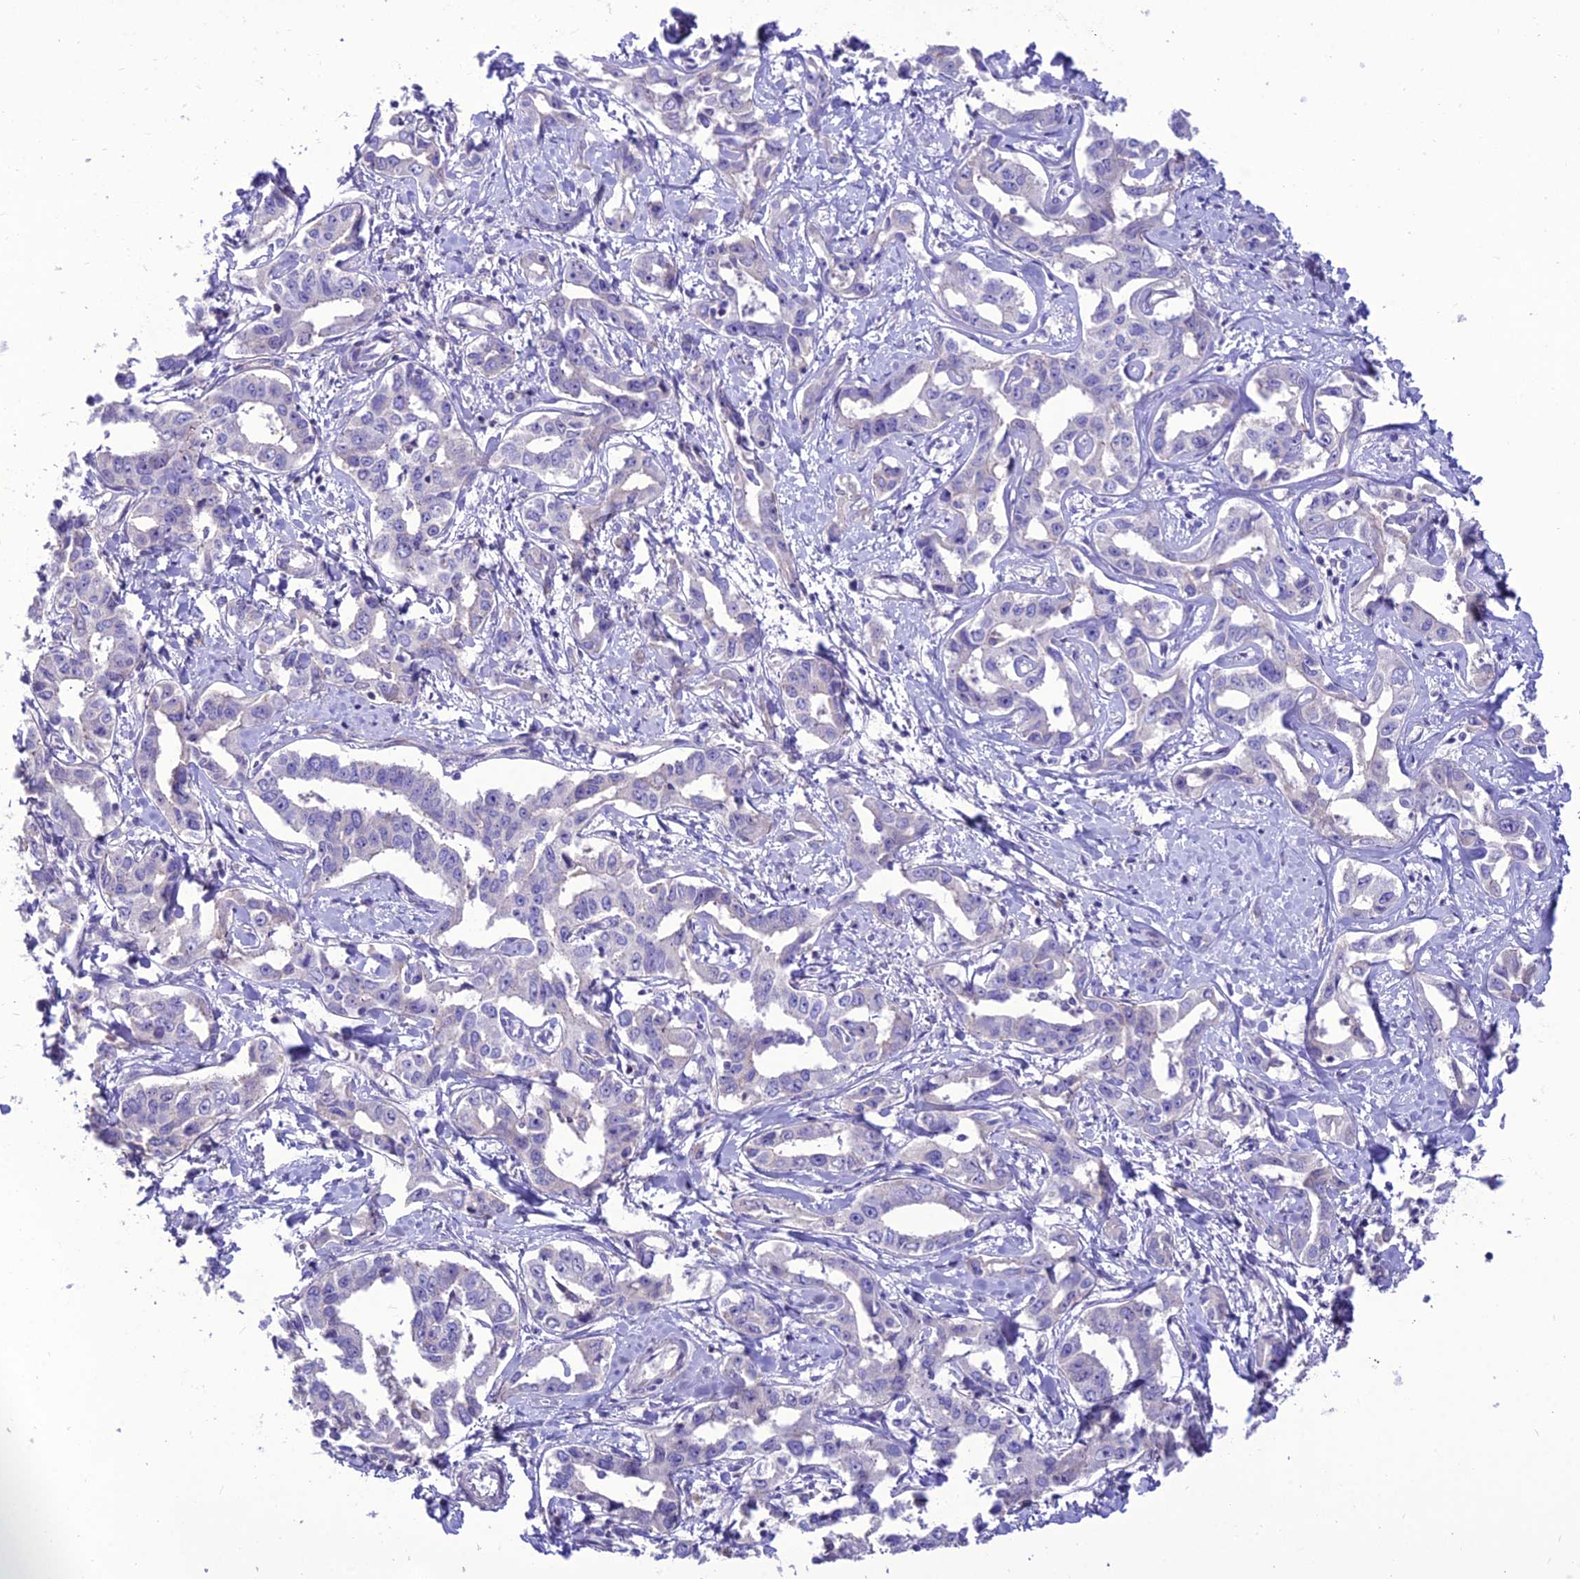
{"staining": {"intensity": "negative", "quantity": "none", "location": "none"}, "tissue": "liver cancer", "cell_type": "Tumor cells", "image_type": "cancer", "snomed": [{"axis": "morphology", "description": "Cholangiocarcinoma"}, {"axis": "topography", "description": "Liver"}], "caption": "DAB (3,3'-diaminobenzidine) immunohistochemical staining of human cholangiocarcinoma (liver) shows no significant staining in tumor cells.", "gene": "TEKT3", "patient": {"sex": "male", "age": 59}}